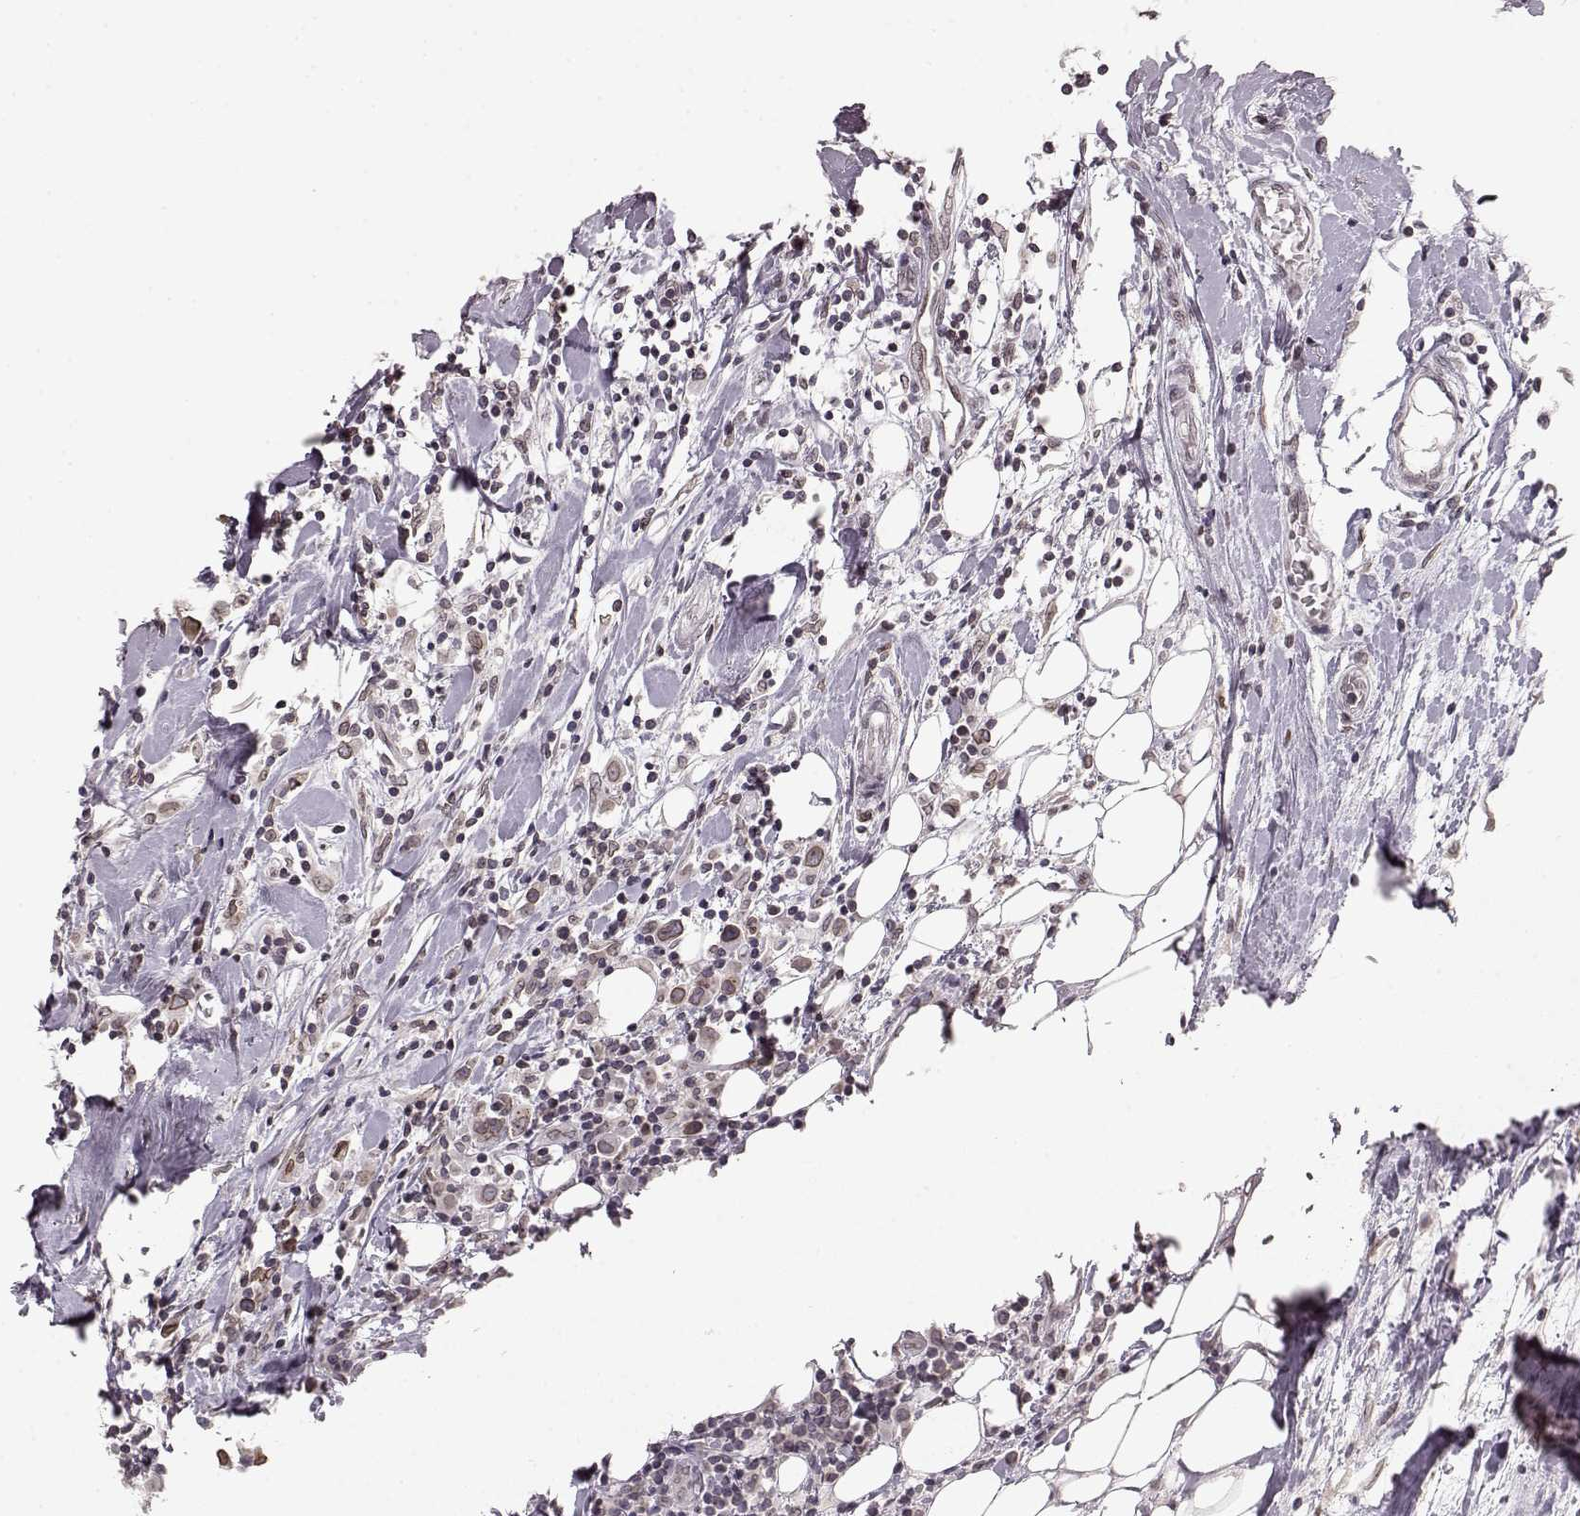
{"staining": {"intensity": "moderate", "quantity": "25%-75%", "location": "cytoplasmic/membranous,nuclear"}, "tissue": "breast cancer", "cell_type": "Tumor cells", "image_type": "cancer", "snomed": [{"axis": "morphology", "description": "Duct carcinoma"}, {"axis": "topography", "description": "Breast"}], "caption": "The image reveals immunohistochemical staining of breast cancer. There is moderate cytoplasmic/membranous and nuclear expression is present in approximately 25%-75% of tumor cells.", "gene": "DCAF12", "patient": {"sex": "female", "age": 61}}